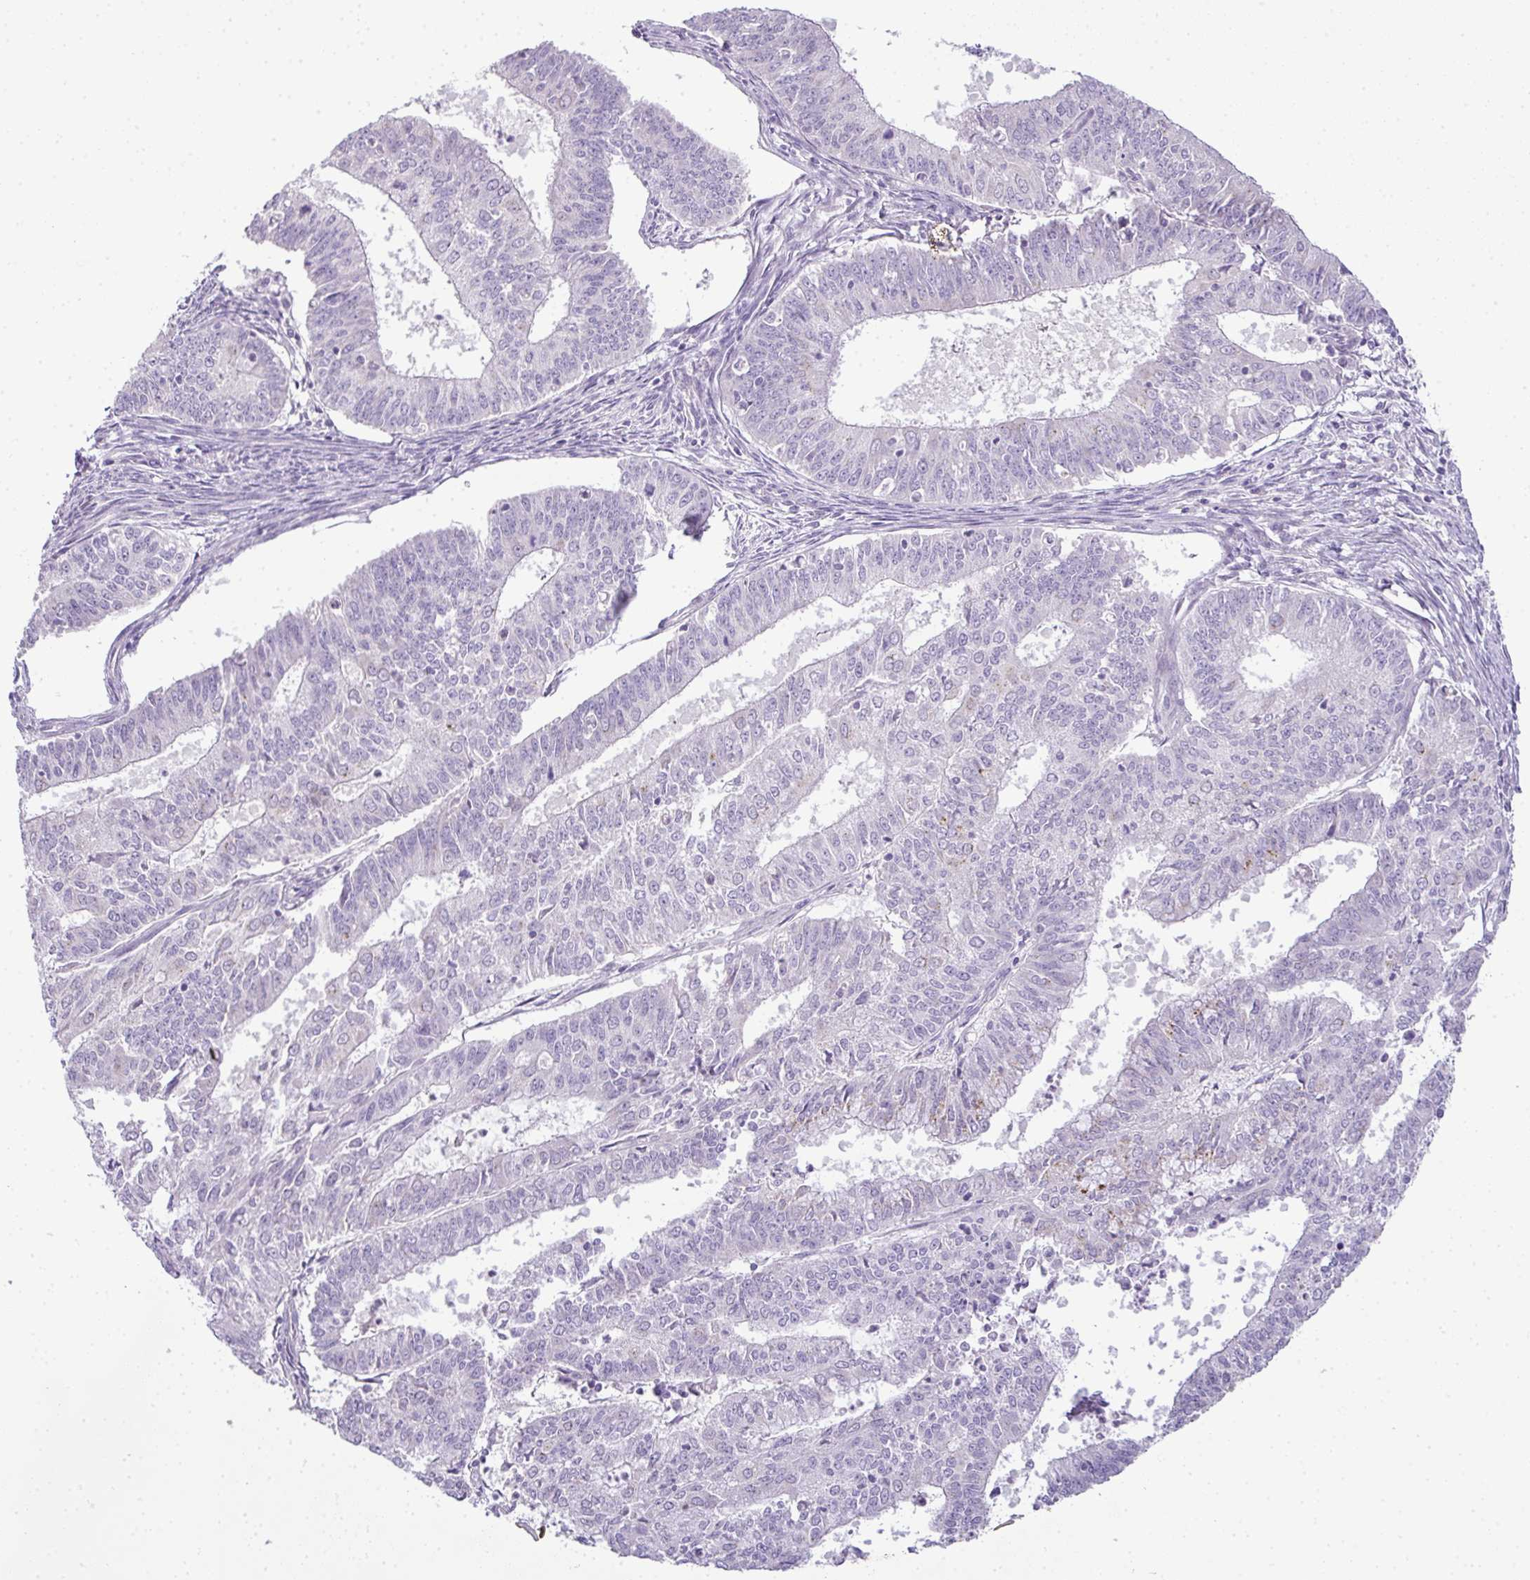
{"staining": {"intensity": "negative", "quantity": "none", "location": "none"}, "tissue": "endometrial cancer", "cell_type": "Tumor cells", "image_type": "cancer", "snomed": [{"axis": "morphology", "description": "Adenocarcinoma, NOS"}, {"axis": "topography", "description": "Endometrium"}], "caption": "Tumor cells show no significant staining in adenocarcinoma (endometrial).", "gene": "CMPK1", "patient": {"sex": "female", "age": 61}}